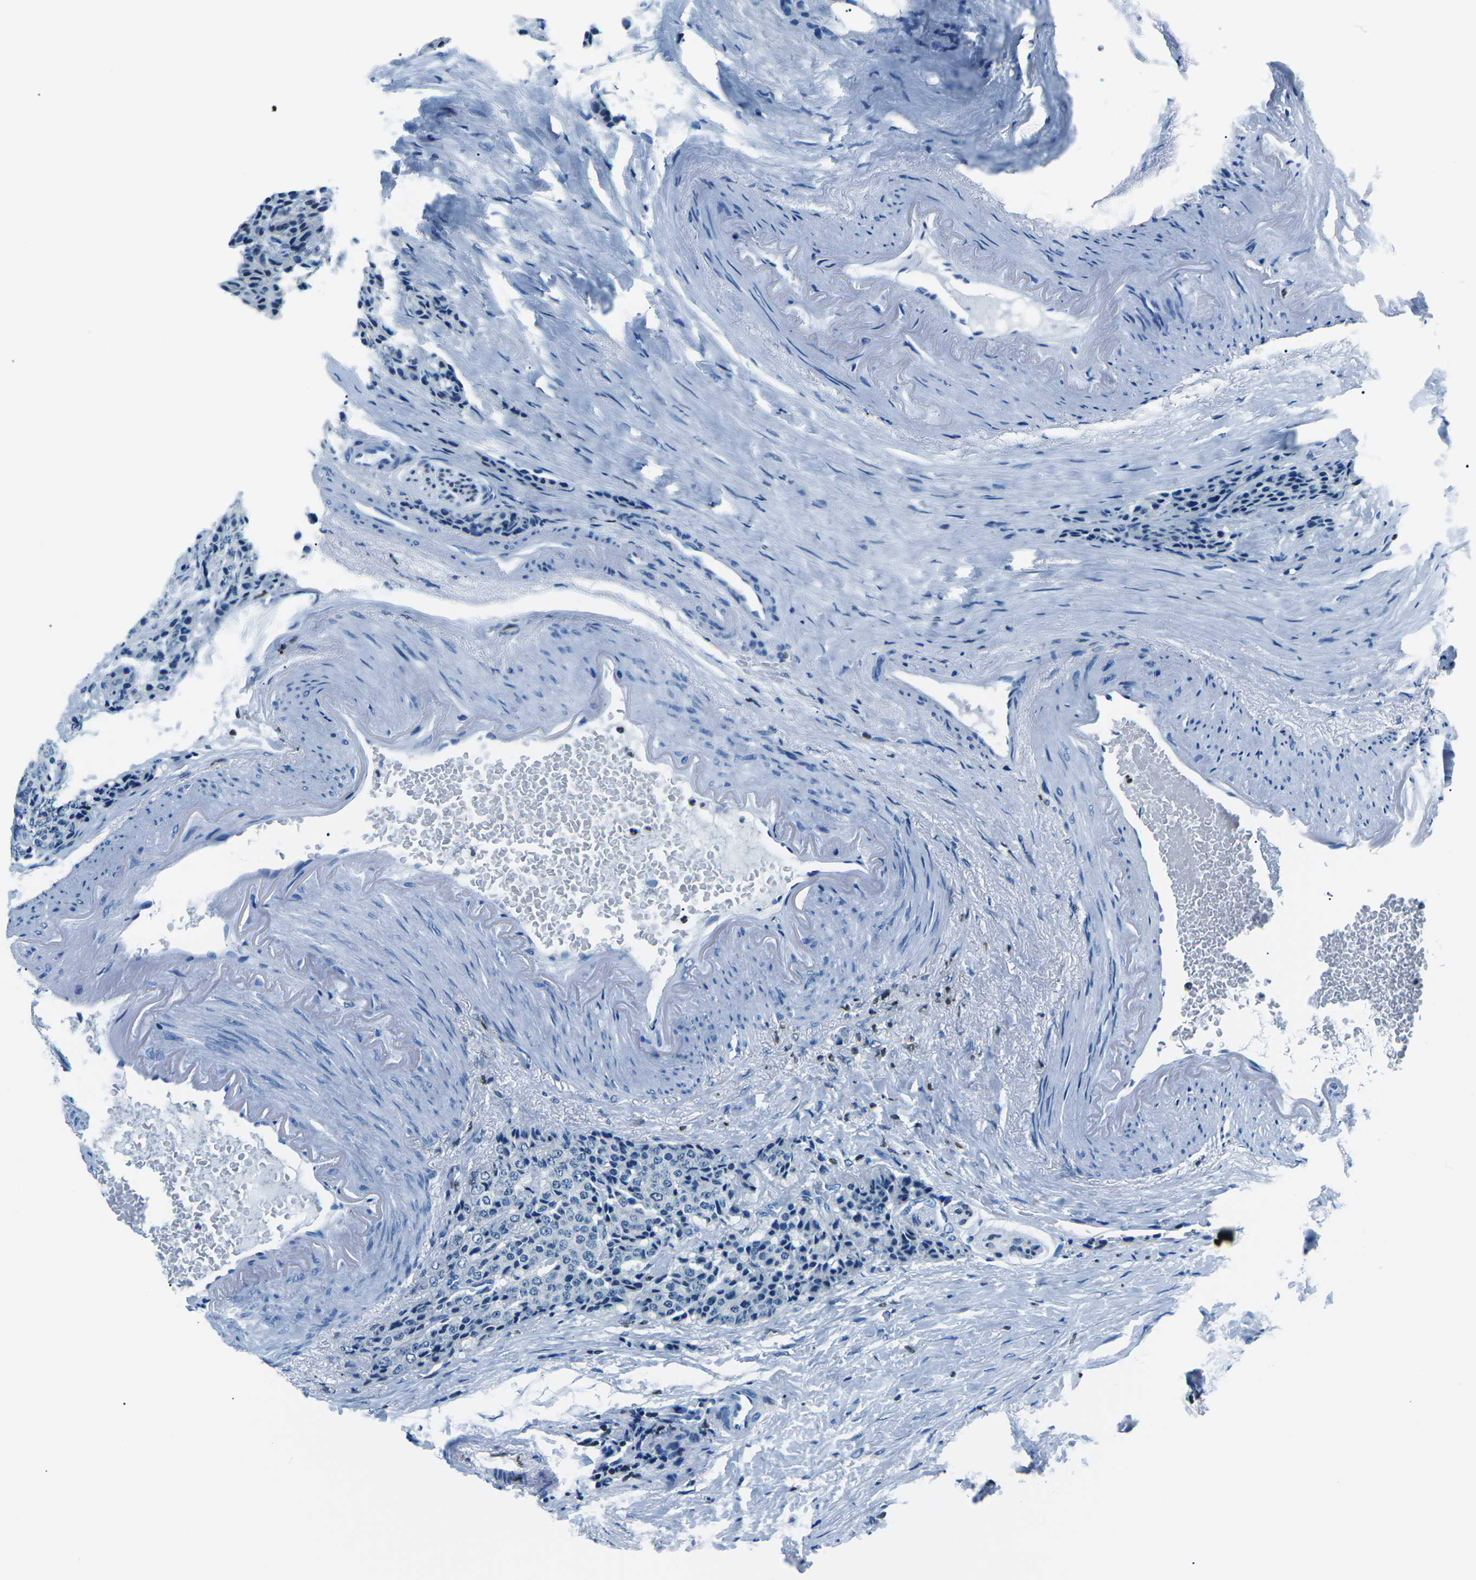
{"staining": {"intensity": "negative", "quantity": "none", "location": "none"}, "tissue": "carcinoid", "cell_type": "Tumor cells", "image_type": "cancer", "snomed": [{"axis": "morphology", "description": "Carcinoid, malignant, NOS"}, {"axis": "topography", "description": "Colon"}], "caption": "The photomicrograph exhibits no staining of tumor cells in carcinoid (malignant).", "gene": "CELF2", "patient": {"sex": "female", "age": 61}}